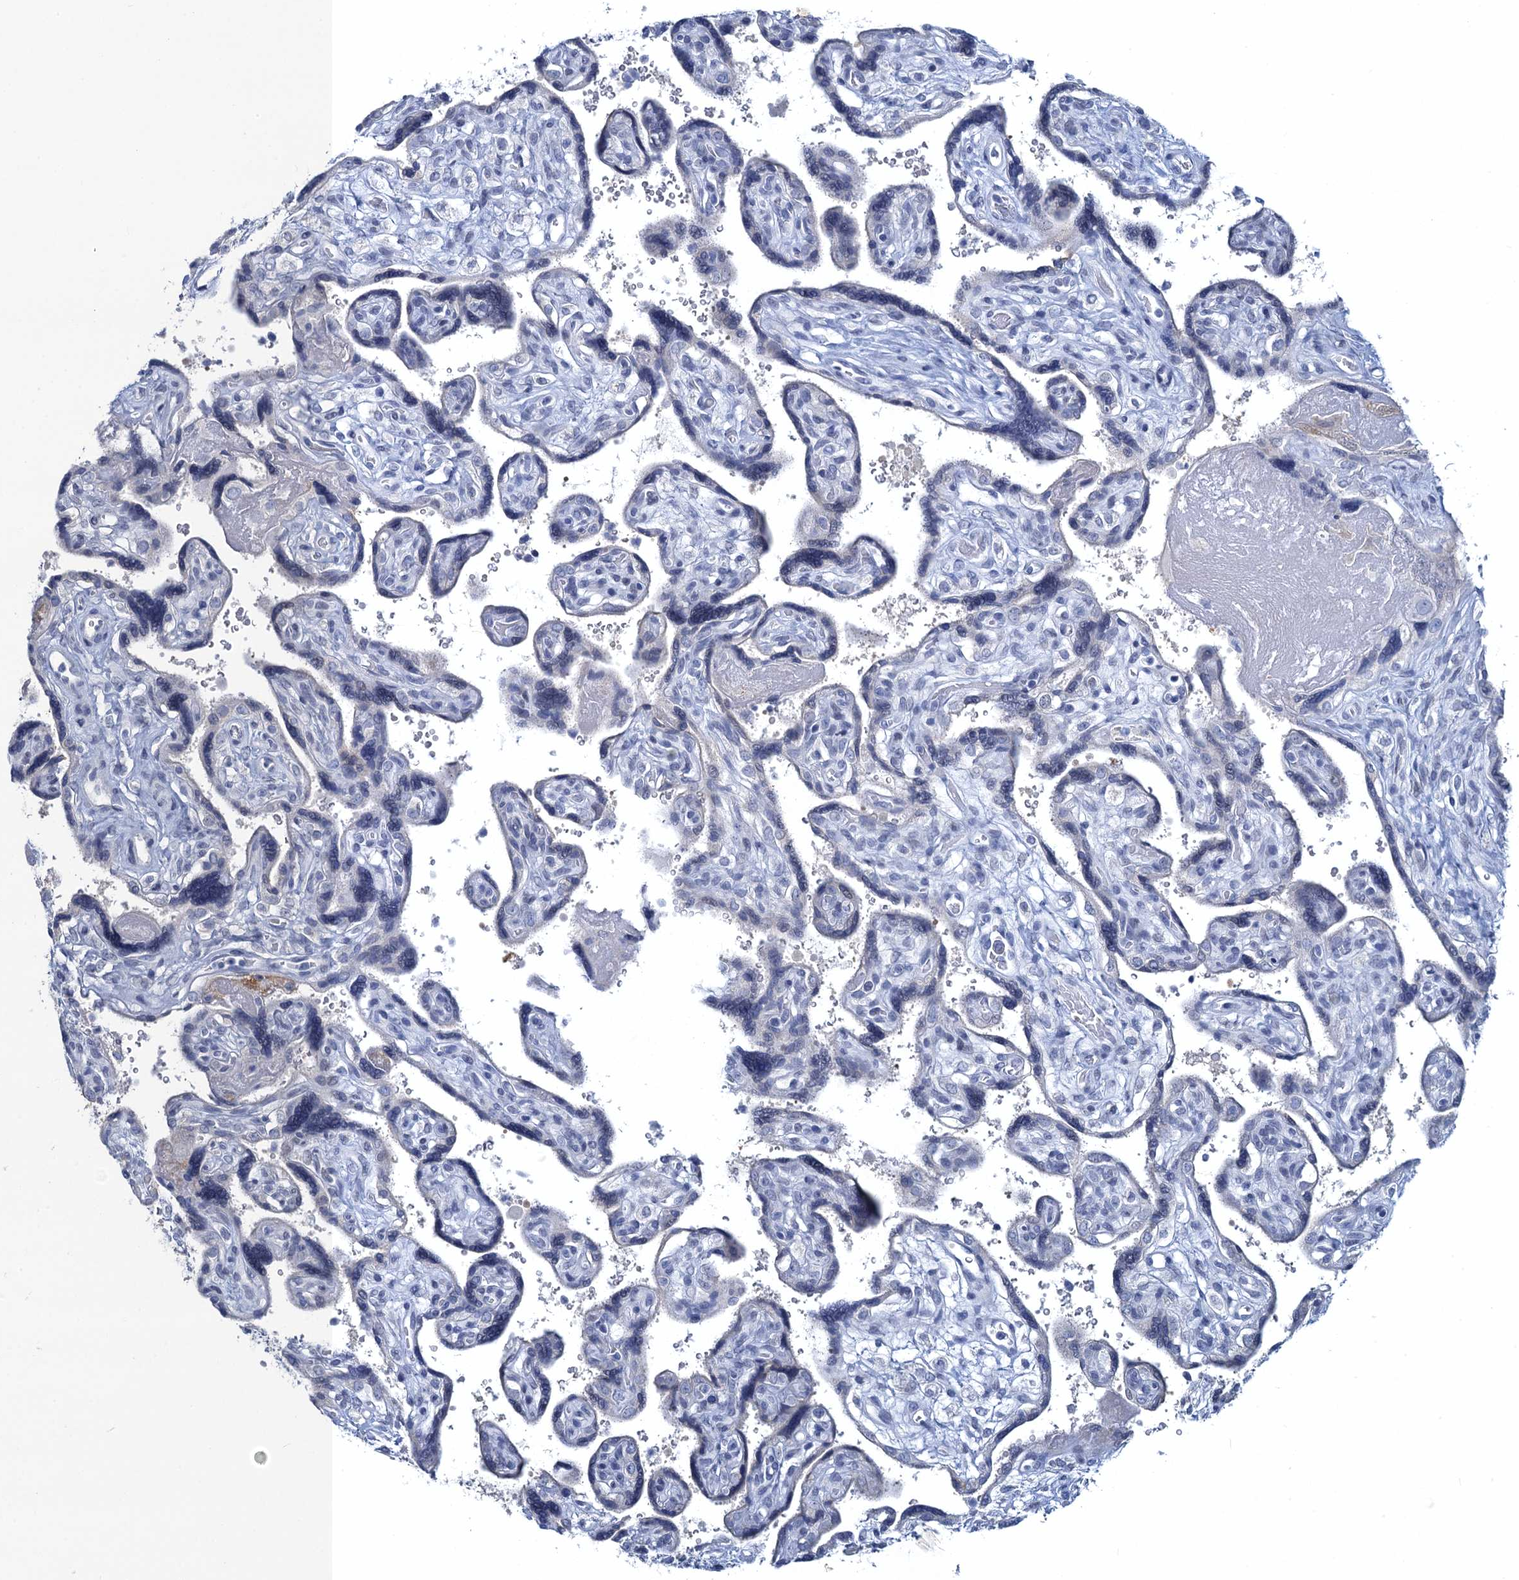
{"staining": {"intensity": "negative", "quantity": "none", "location": "none"}, "tissue": "placenta", "cell_type": "Decidual cells", "image_type": "normal", "snomed": [{"axis": "morphology", "description": "Normal tissue, NOS"}, {"axis": "topography", "description": "Placenta"}], "caption": "Immunohistochemical staining of benign placenta shows no significant staining in decidual cells. The staining is performed using DAB (3,3'-diaminobenzidine) brown chromogen with nuclei counter-stained in using hematoxylin.", "gene": "TOX3", "patient": {"sex": "female", "age": 39}}